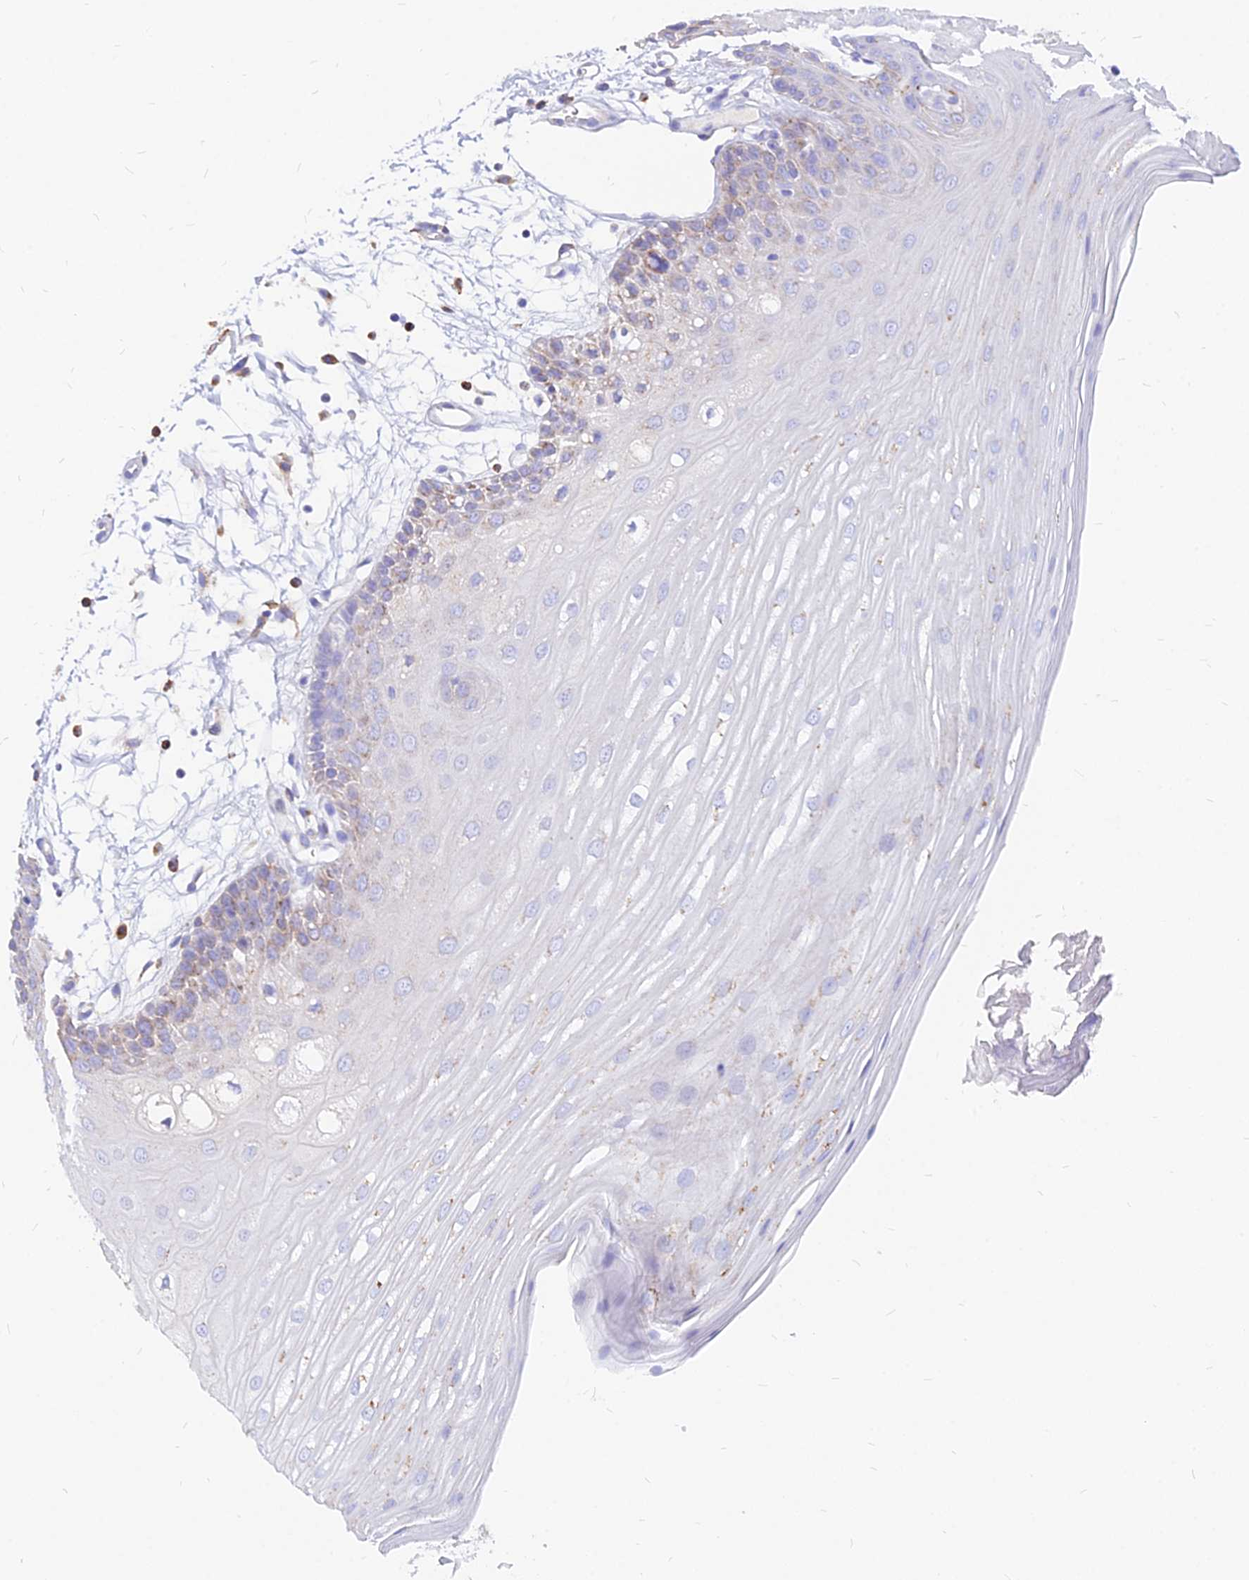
{"staining": {"intensity": "weak", "quantity": "25%-75%", "location": "cytoplasmic/membranous"}, "tissue": "oral mucosa", "cell_type": "Squamous epithelial cells", "image_type": "normal", "snomed": [{"axis": "morphology", "description": "Normal tissue, NOS"}, {"axis": "topography", "description": "Oral tissue"}, {"axis": "topography", "description": "Tounge, NOS"}], "caption": "DAB immunohistochemical staining of normal human oral mucosa displays weak cytoplasmic/membranous protein staining in about 25%-75% of squamous epithelial cells. (DAB (3,3'-diaminobenzidine) = brown stain, brightfield microscopy at high magnification).", "gene": "AGTRAP", "patient": {"sex": "female", "age": 73}}